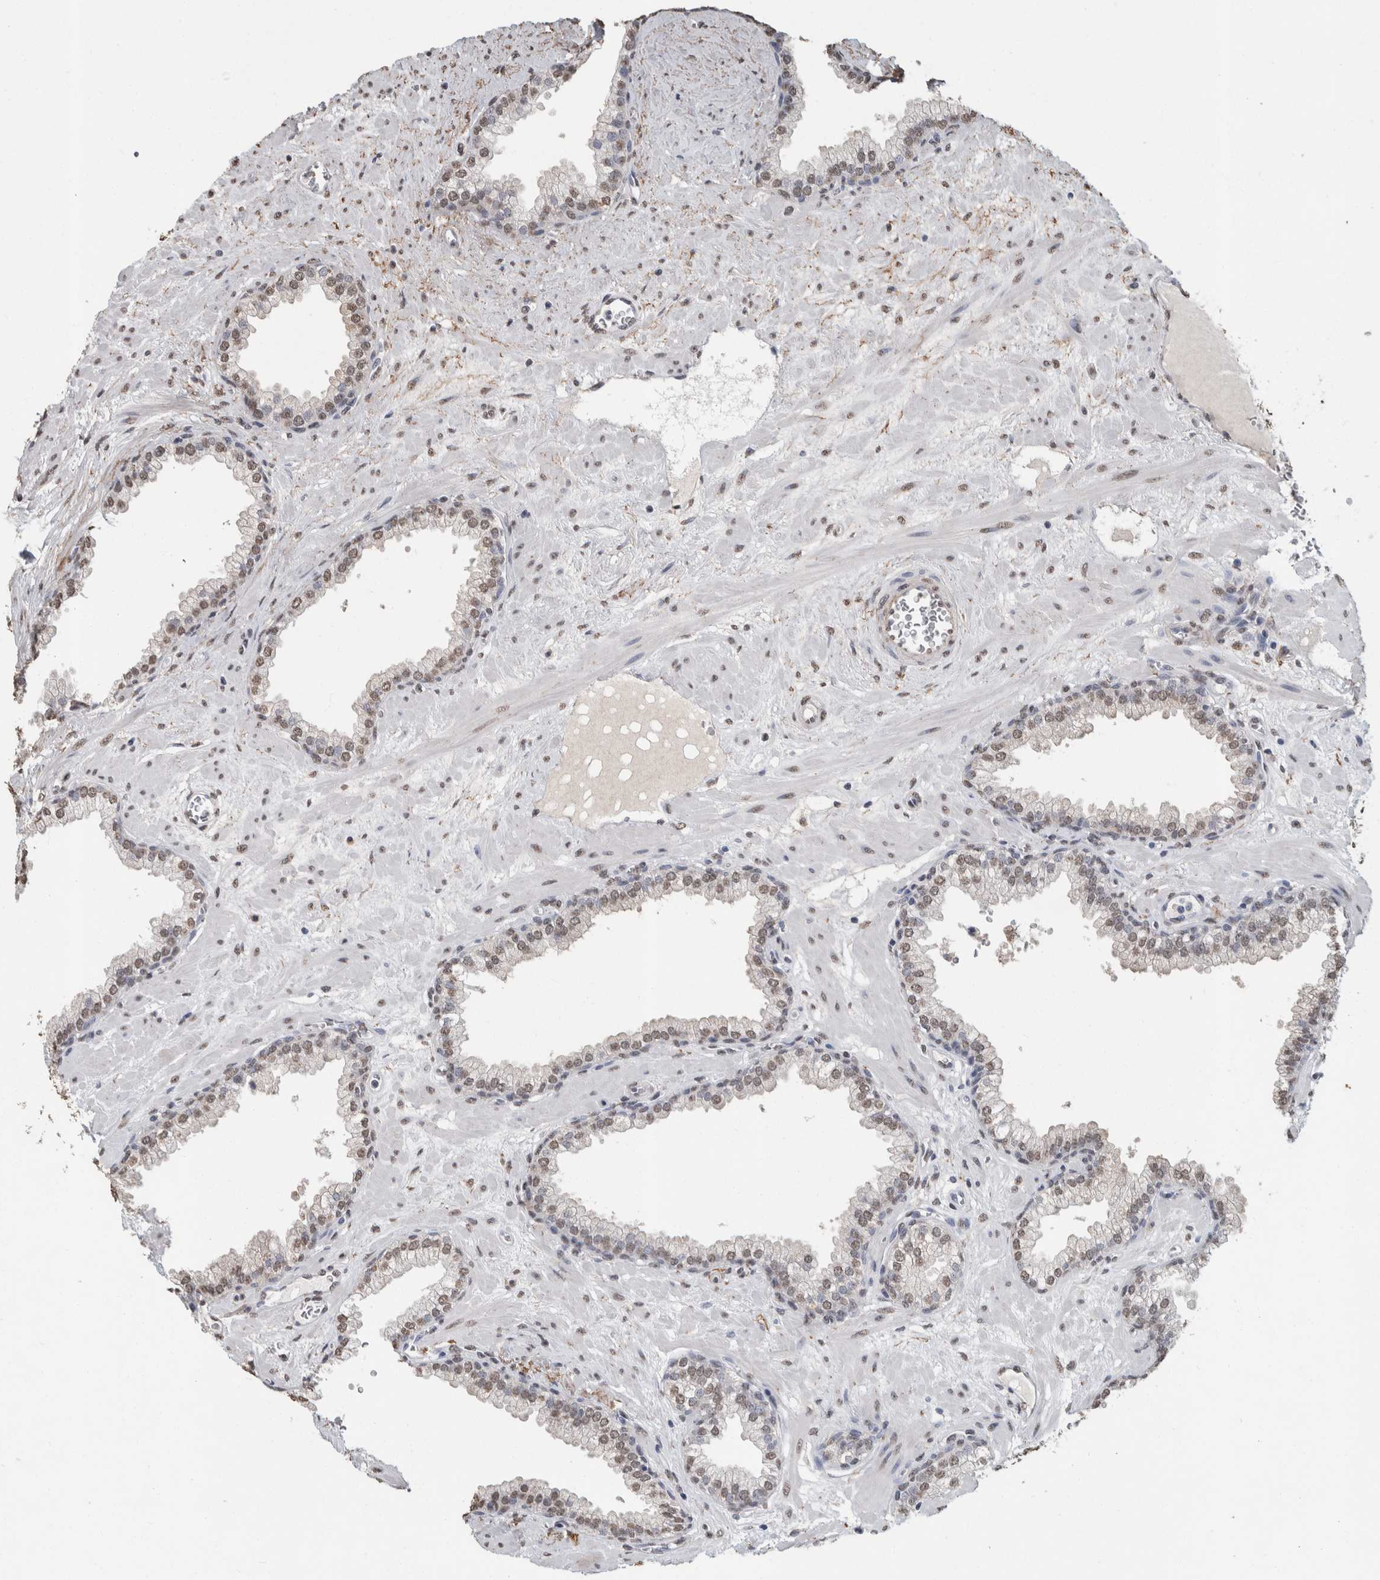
{"staining": {"intensity": "weak", "quantity": ">75%", "location": "cytoplasmic/membranous,nuclear"}, "tissue": "prostate", "cell_type": "Glandular cells", "image_type": "normal", "snomed": [{"axis": "morphology", "description": "Normal tissue, NOS"}, {"axis": "morphology", "description": "Urothelial carcinoma, Low grade"}, {"axis": "topography", "description": "Urinary bladder"}, {"axis": "topography", "description": "Prostate"}], "caption": "A photomicrograph of human prostate stained for a protein demonstrates weak cytoplasmic/membranous,nuclear brown staining in glandular cells.", "gene": "LTBP1", "patient": {"sex": "male", "age": 60}}